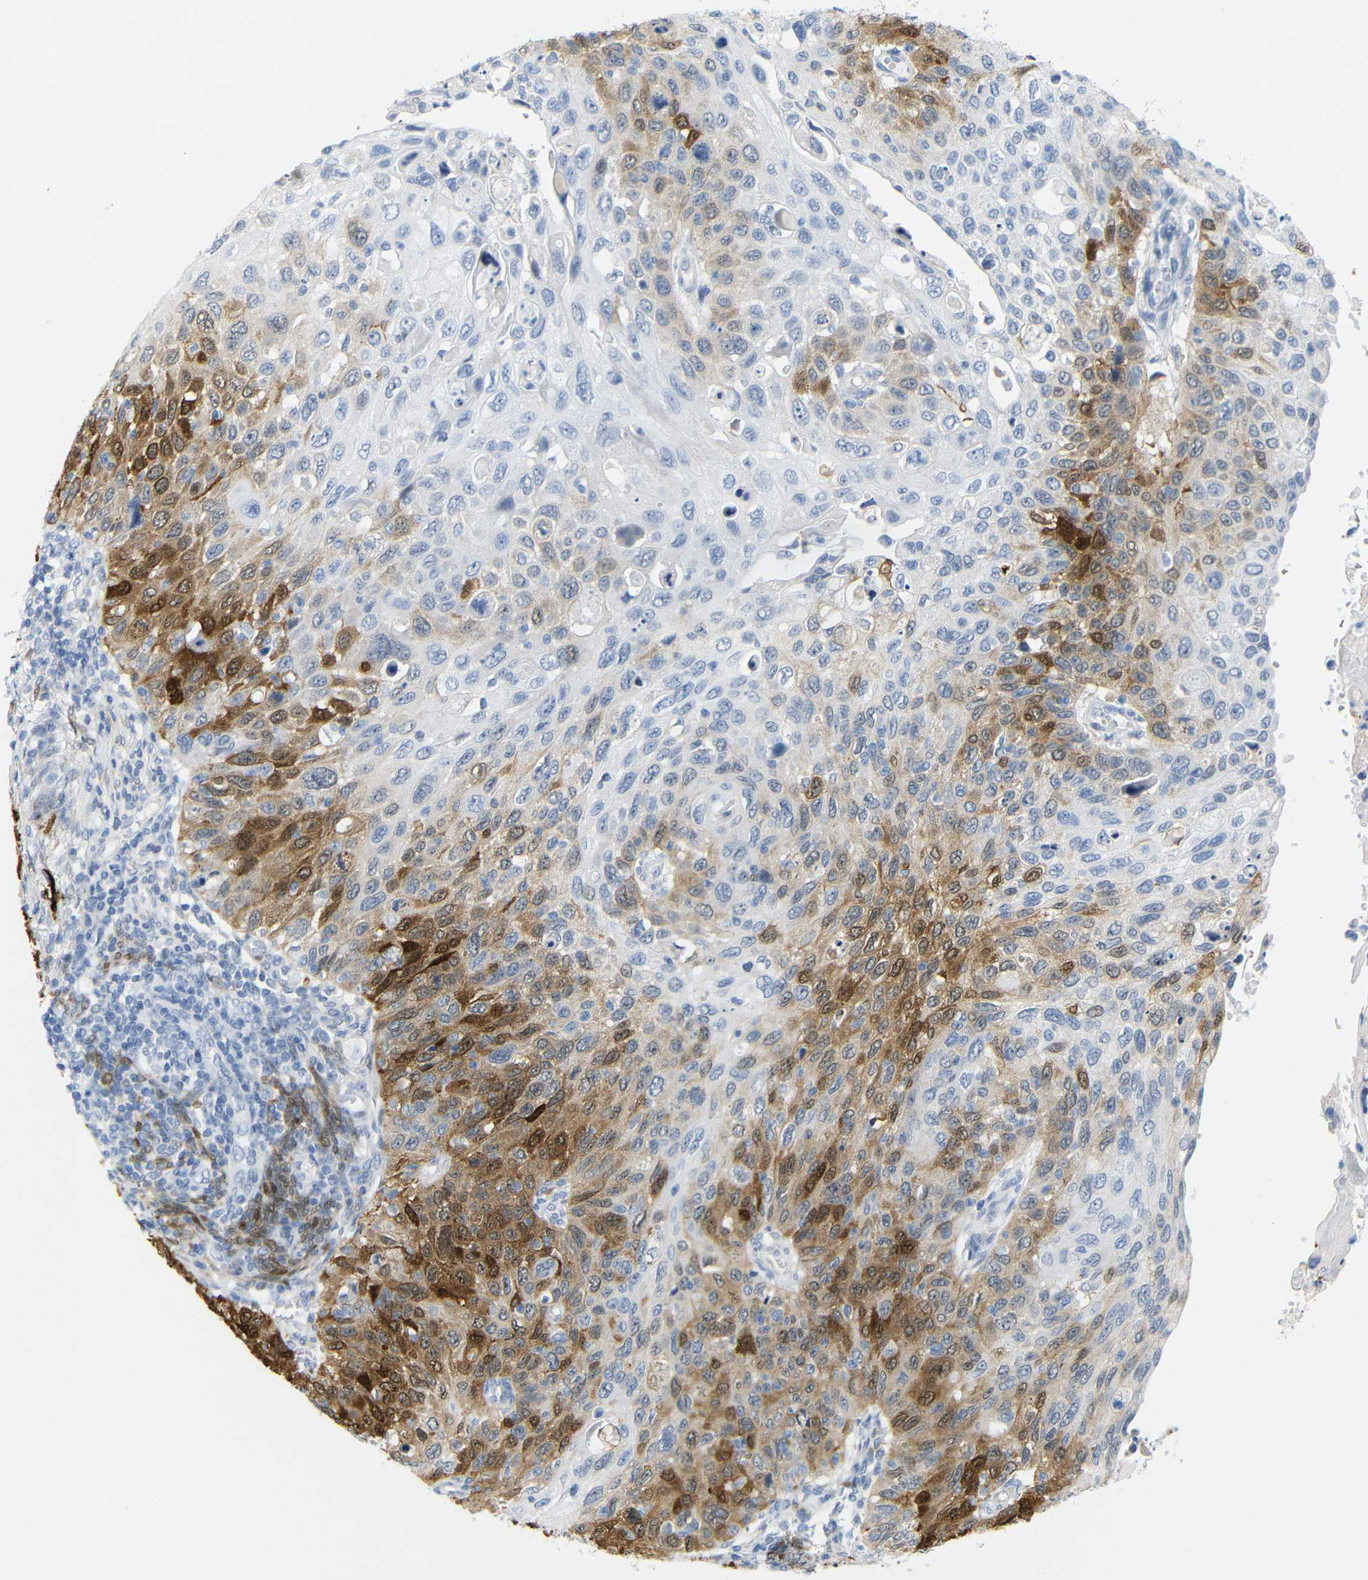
{"staining": {"intensity": "strong", "quantity": "<25%", "location": "cytoplasmic/membranous"}, "tissue": "cervical cancer", "cell_type": "Tumor cells", "image_type": "cancer", "snomed": [{"axis": "morphology", "description": "Squamous cell carcinoma, NOS"}, {"axis": "topography", "description": "Cervix"}], "caption": "An immunohistochemistry micrograph of tumor tissue is shown. Protein staining in brown shows strong cytoplasmic/membranous positivity in cervical cancer (squamous cell carcinoma) within tumor cells.", "gene": "MT1A", "patient": {"sex": "female", "age": 70}}